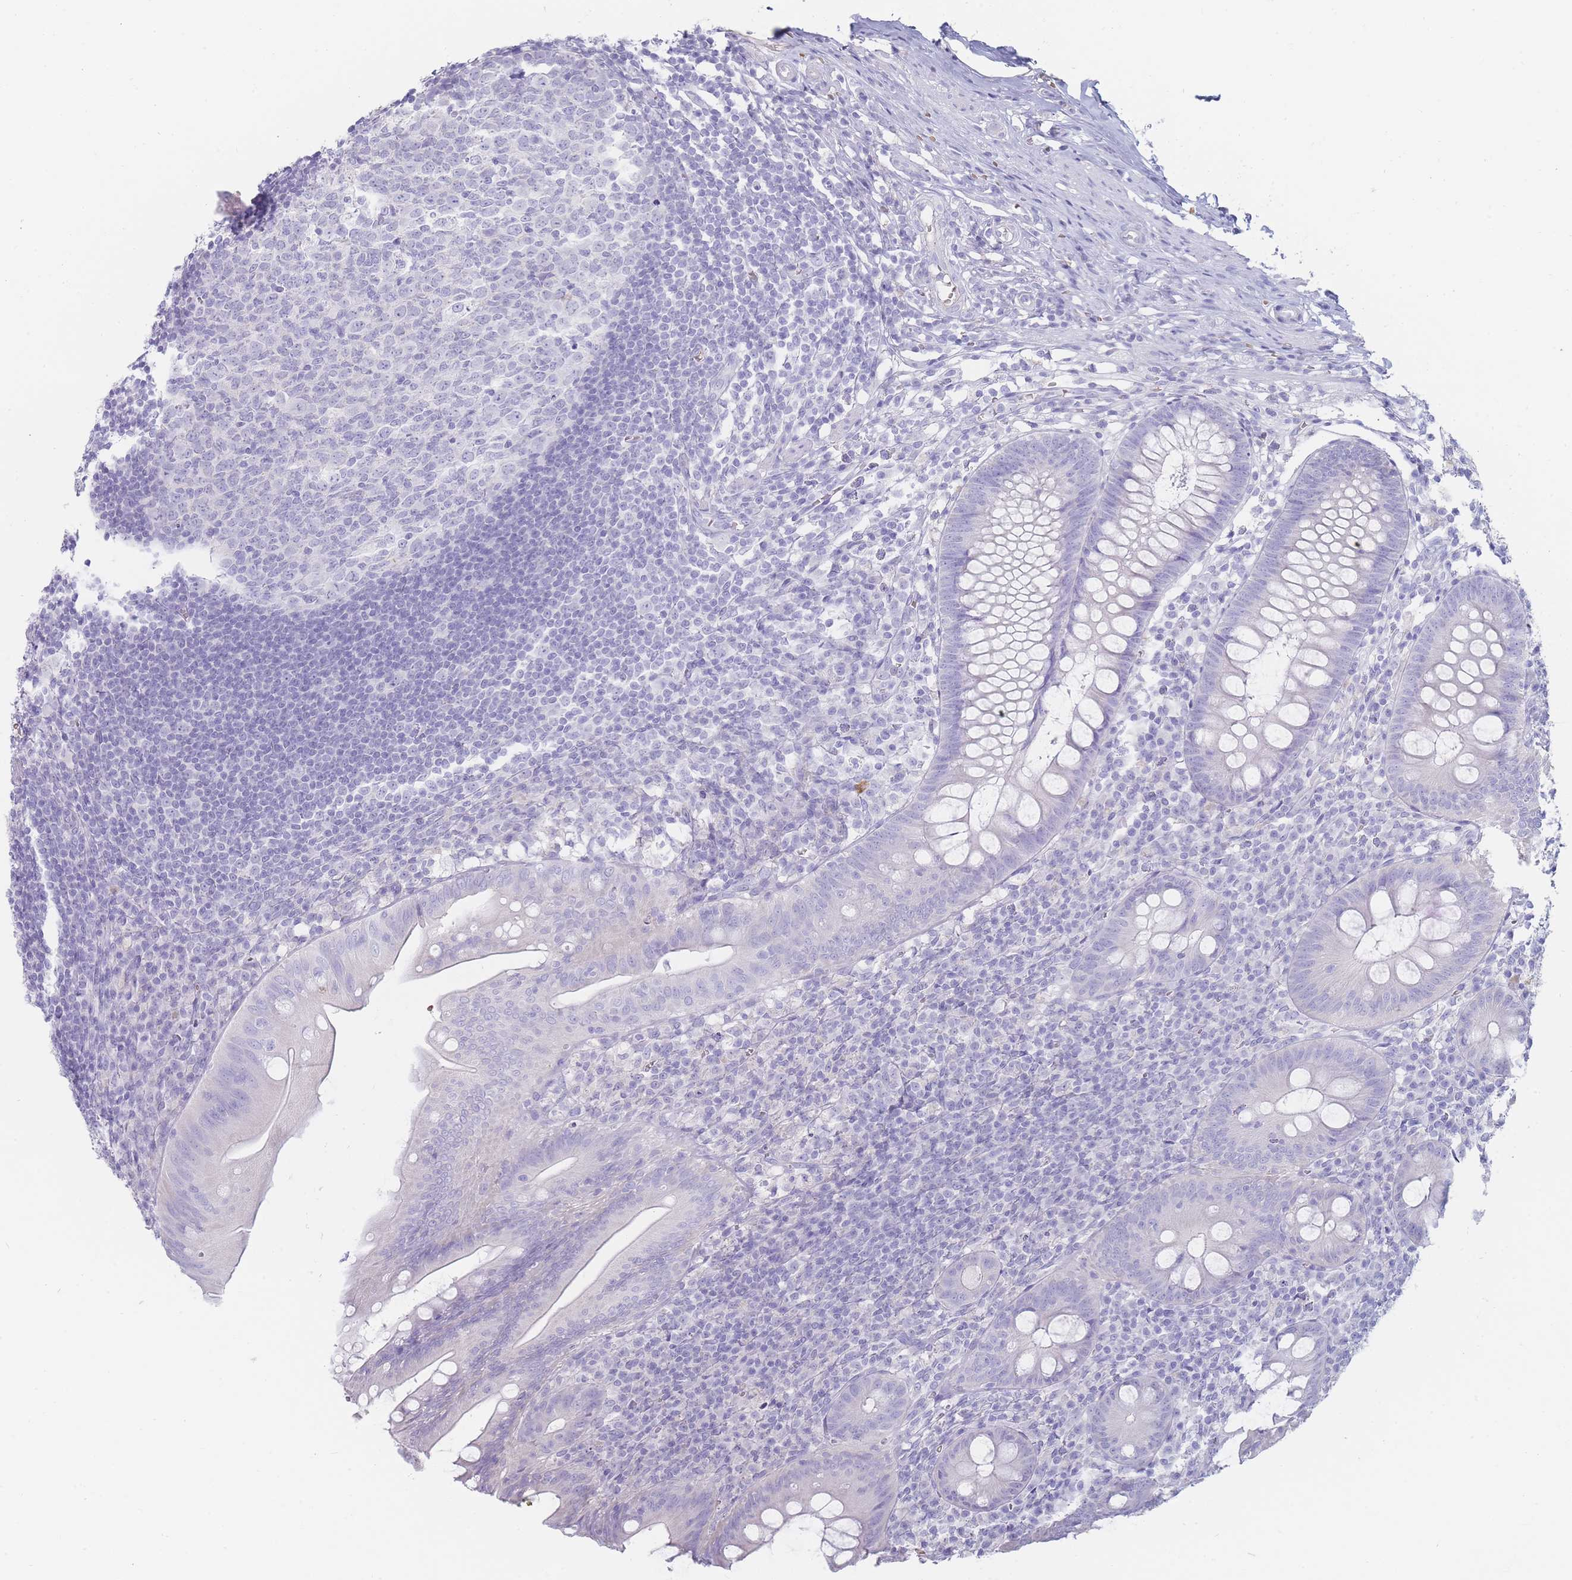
{"staining": {"intensity": "negative", "quantity": "none", "location": "none"}, "tissue": "appendix", "cell_type": "Glandular cells", "image_type": "normal", "snomed": [{"axis": "morphology", "description": "Normal tissue, NOS"}, {"axis": "topography", "description": "Appendix"}], "caption": "Immunohistochemistry image of benign appendix: appendix stained with DAB (3,3'-diaminobenzidine) exhibits no significant protein positivity in glandular cells. Brightfield microscopy of immunohistochemistry stained with DAB (3,3'-diaminobenzidine) (brown) and hematoxylin (blue), captured at high magnification.", "gene": "ENSG00000284931", "patient": {"sex": "male", "age": 56}}